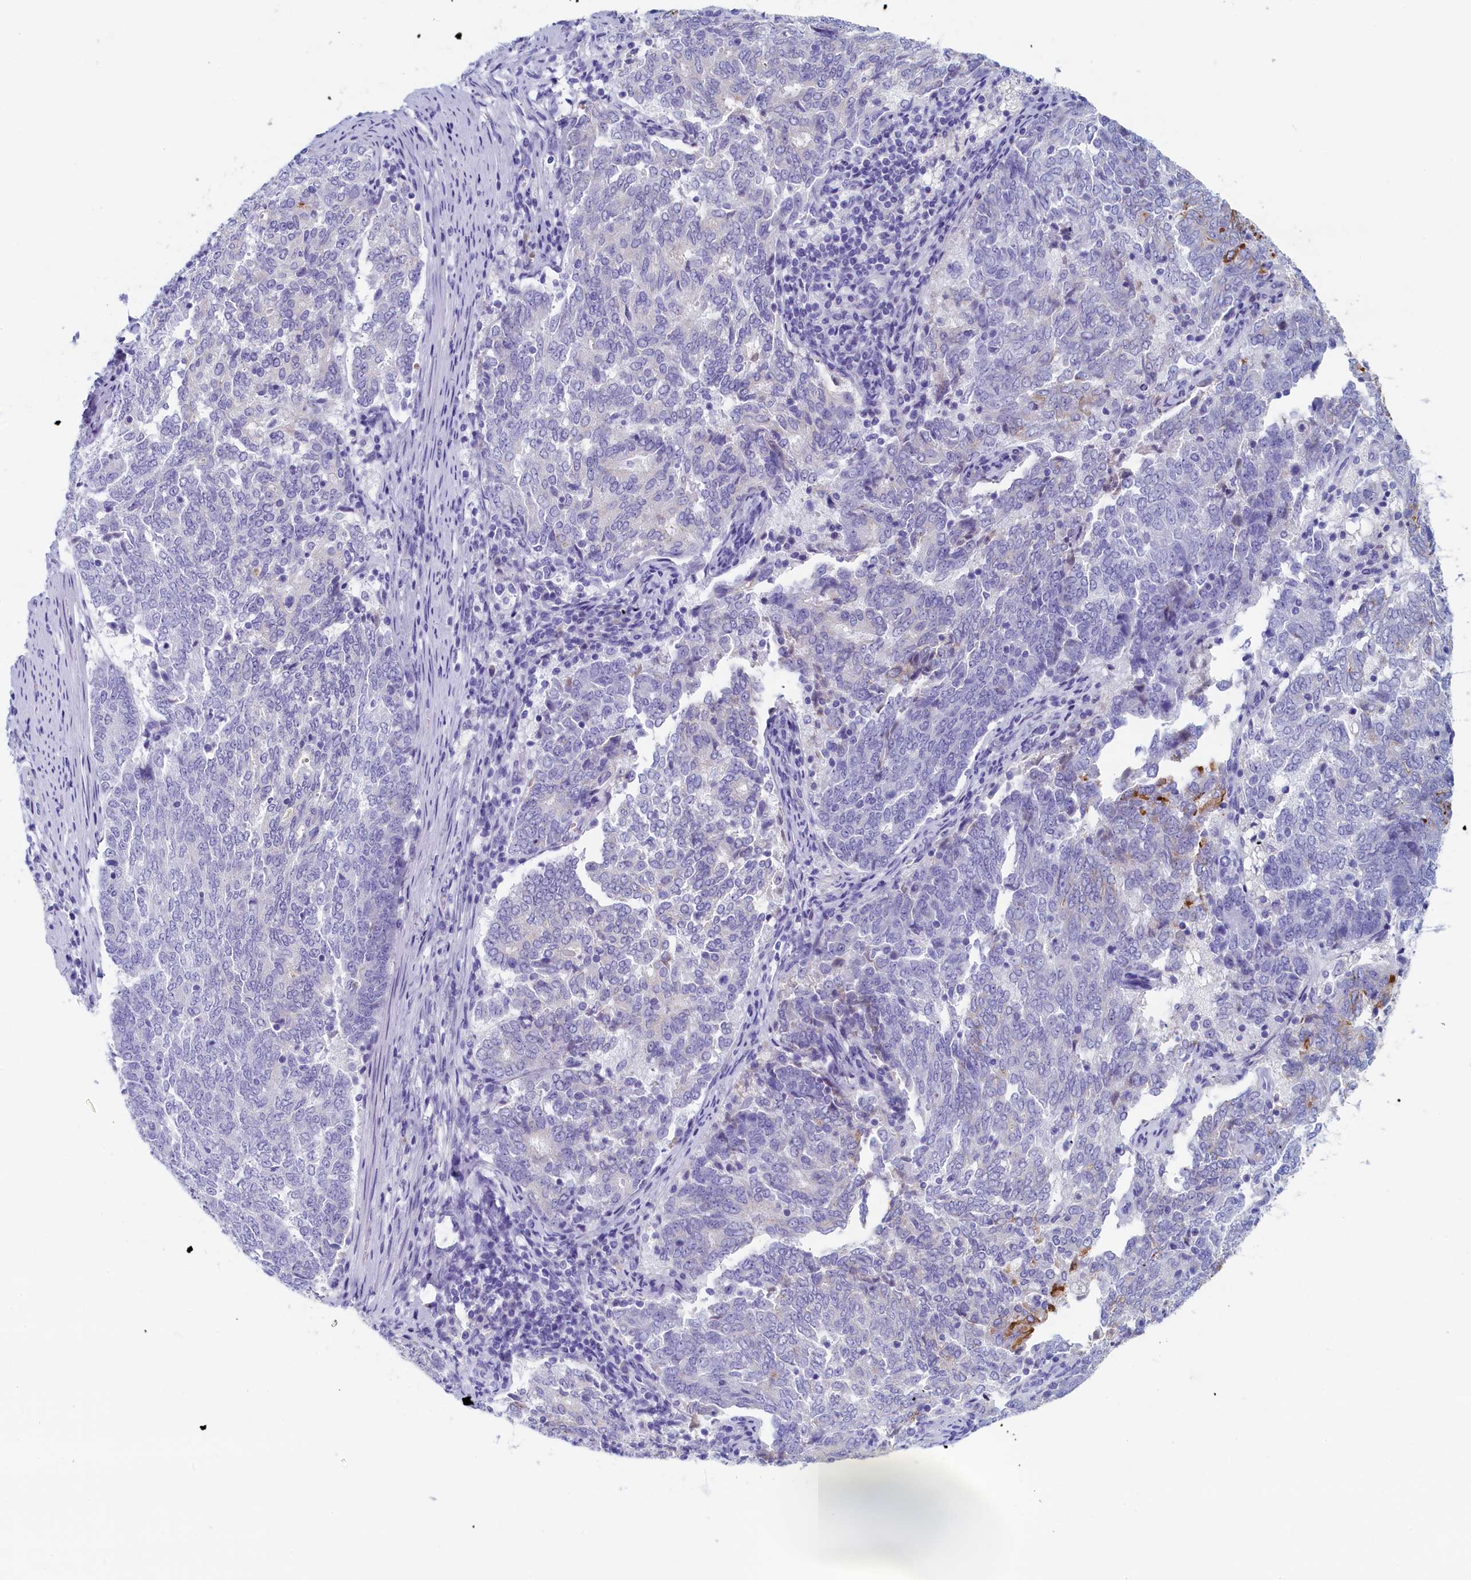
{"staining": {"intensity": "moderate", "quantity": "<25%", "location": "cytoplasmic/membranous"}, "tissue": "endometrial cancer", "cell_type": "Tumor cells", "image_type": "cancer", "snomed": [{"axis": "morphology", "description": "Adenocarcinoma, NOS"}, {"axis": "topography", "description": "Endometrium"}], "caption": "Immunohistochemistry of human adenocarcinoma (endometrial) shows low levels of moderate cytoplasmic/membranous positivity in approximately <25% of tumor cells. (DAB (3,3'-diaminobenzidine) = brown stain, brightfield microscopy at high magnification).", "gene": "GUCA1C", "patient": {"sex": "female", "age": 80}}